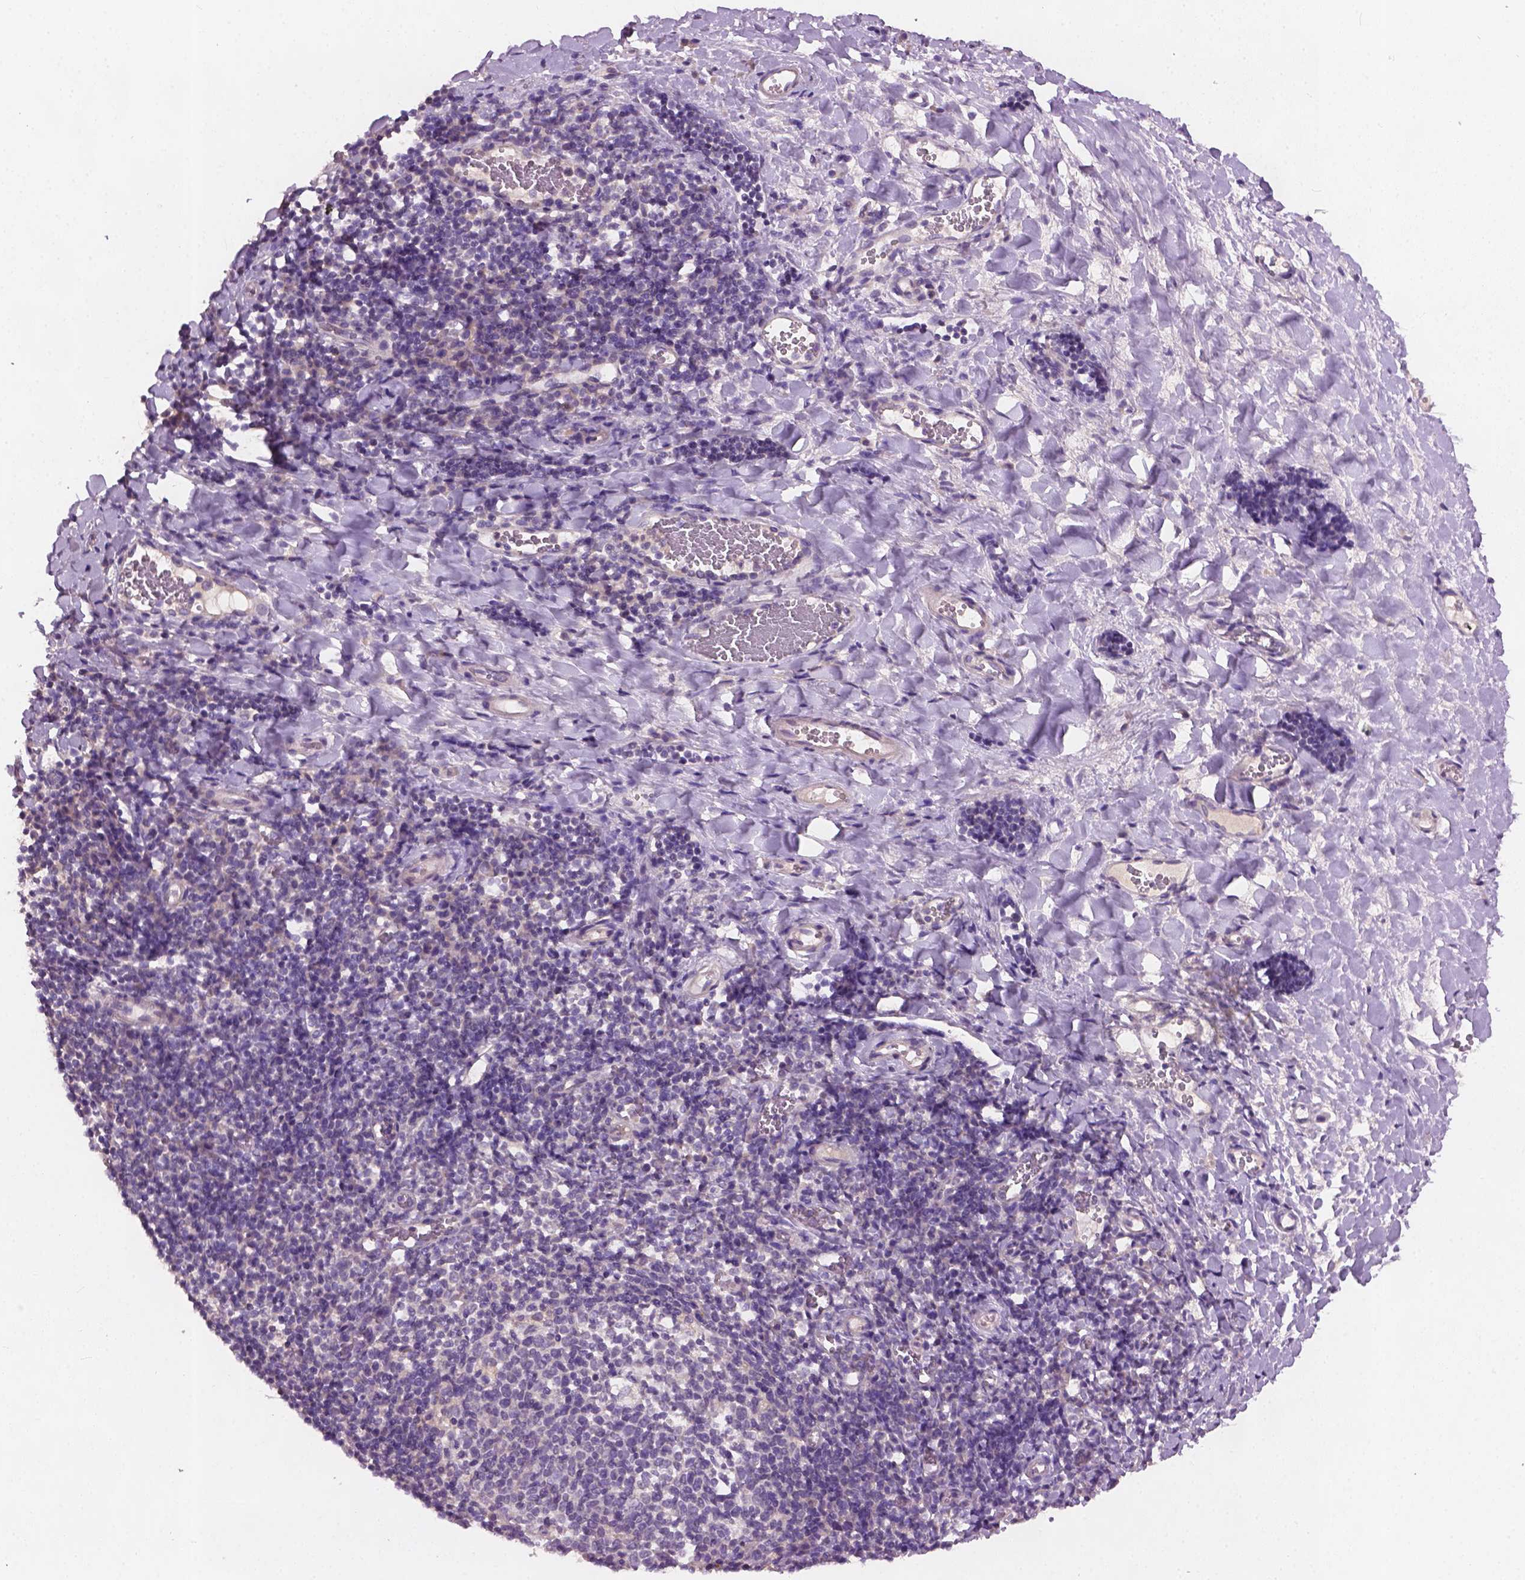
{"staining": {"intensity": "negative", "quantity": "none", "location": "none"}, "tissue": "tonsil", "cell_type": "Germinal center cells", "image_type": "normal", "snomed": [{"axis": "morphology", "description": "Normal tissue, NOS"}, {"axis": "topography", "description": "Tonsil"}], "caption": "This is a image of immunohistochemistry (IHC) staining of unremarkable tonsil, which shows no staining in germinal center cells. The staining was performed using DAB (3,3'-diaminobenzidine) to visualize the protein expression in brown, while the nuclei were stained in blue with hematoxylin (Magnification: 20x).", "gene": "KRT17", "patient": {"sex": "female", "age": 10}}